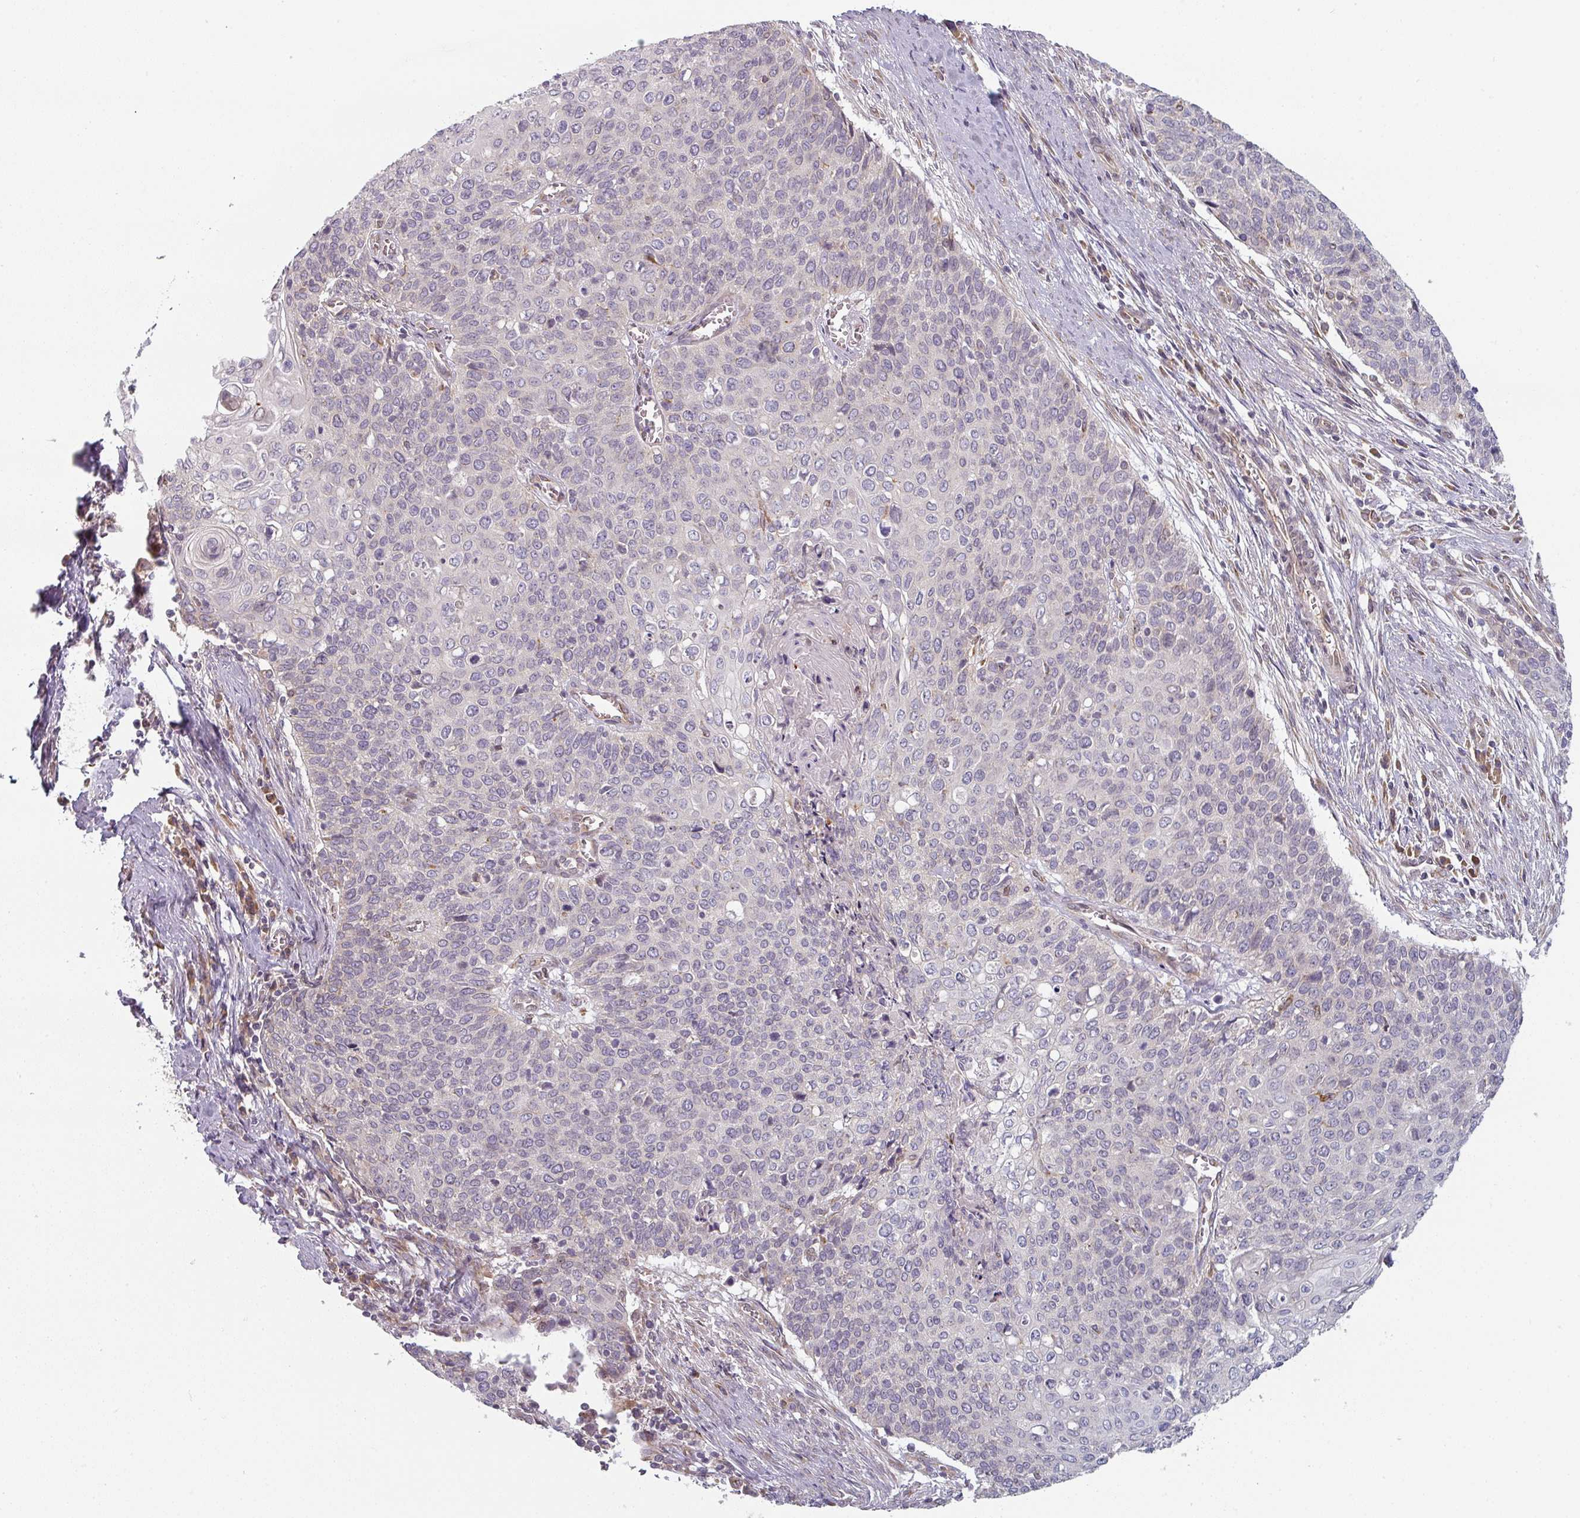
{"staining": {"intensity": "negative", "quantity": "none", "location": "none"}, "tissue": "cervical cancer", "cell_type": "Tumor cells", "image_type": "cancer", "snomed": [{"axis": "morphology", "description": "Squamous cell carcinoma, NOS"}, {"axis": "topography", "description": "Cervix"}], "caption": "The histopathology image shows no staining of tumor cells in cervical cancer (squamous cell carcinoma).", "gene": "TAPT1", "patient": {"sex": "female", "age": 39}}